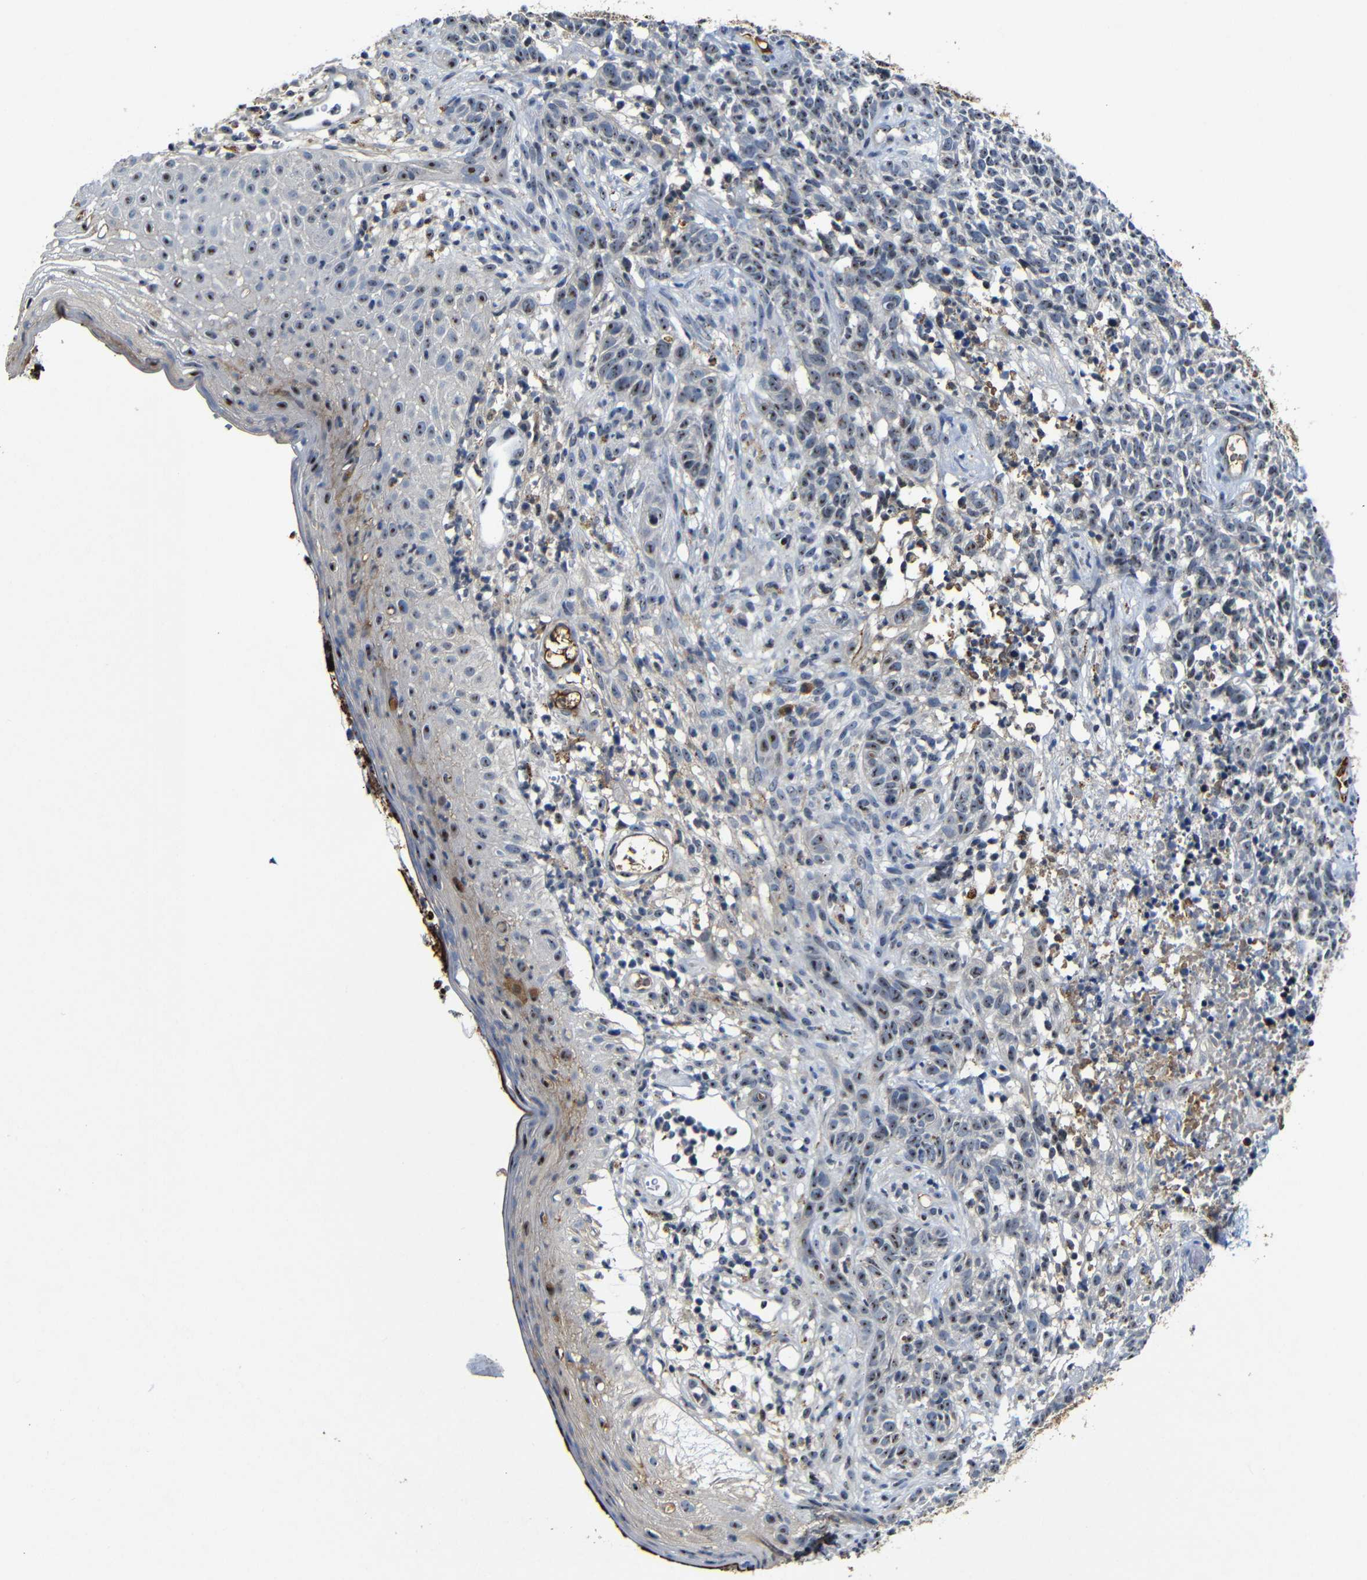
{"staining": {"intensity": "moderate", "quantity": "25%-75%", "location": "nuclear"}, "tissue": "skin cancer", "cell_type": "Tumor cells", "image_type": "cancer", "snomed": [{"axis": "morphology", "description": "Basal cell carcinoma"}, {"axis": "topography", "description": "Skin"}], "caption": "Immunohistochemistry histopathology image of skin basal cell carcinoma stained for a protein (brown), which demonstrates medium levels of moderate nuclear staining in about 25%-75% of tumor cells.", "gene": "MYC", "patient": {"sex": "female", "age": 84}}